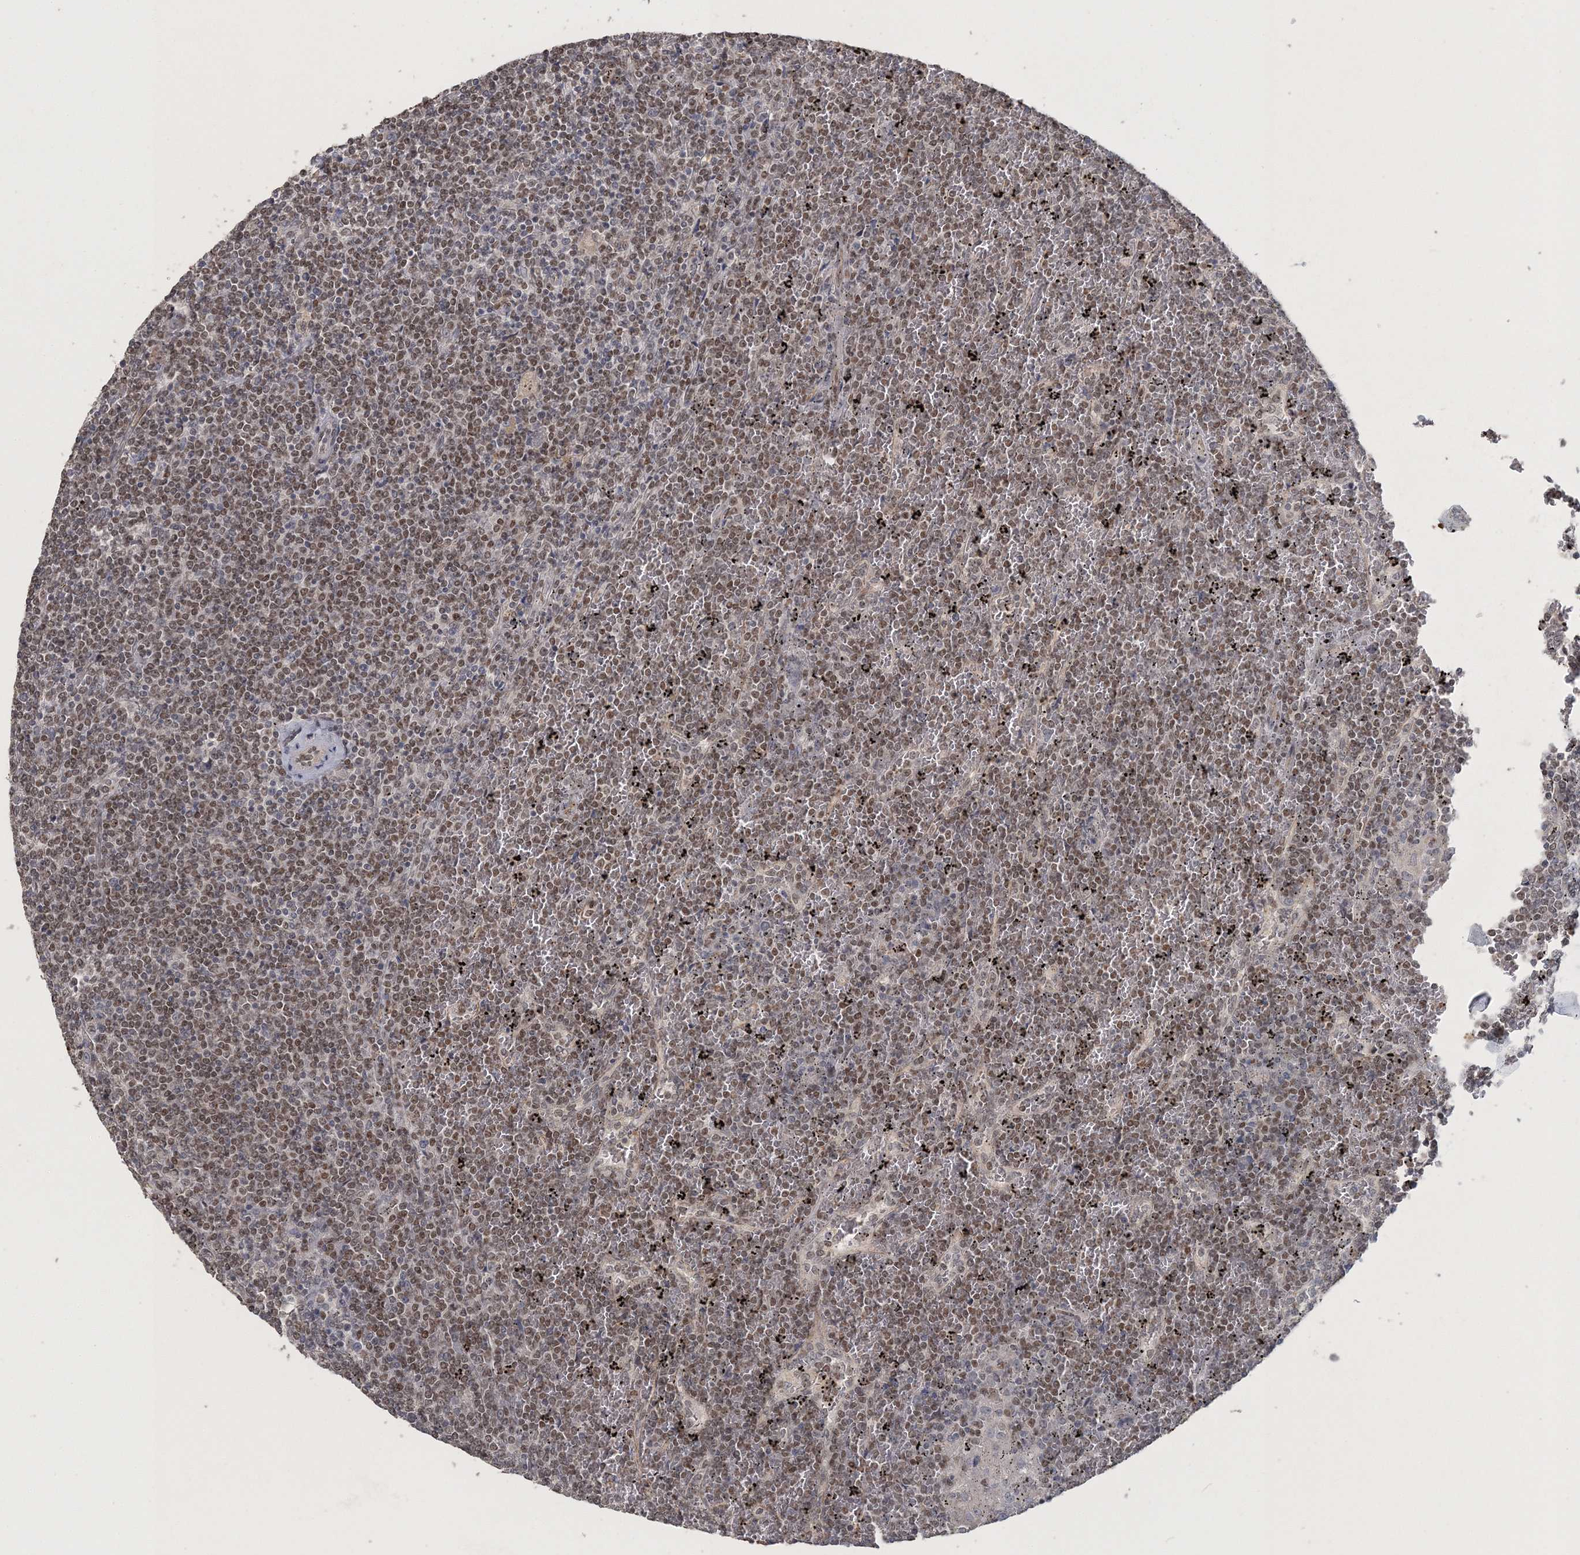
{"staining": {"intensity": "moderate", "quantity": ">75%", "location": "nuclear"}, "tissue": "lymphoma", "cell_type": "Tumor cells", "image_type": "cancer", "snomed": [{"axis": "morphology", "description": "Malignant lymphoma, non-Hodgkin's type, Low grade"}, {"axis": "topography", "description": "Spleen"}], "caption": "Low-grade malignant lymphoma, non-Hodgkin's type stained with immunohistochemistry reveals moderate nuclear staining in approximately >75% of tumor cells.", "gene": "UIMC1", "patient": {"sex": "female", "age": 19}}